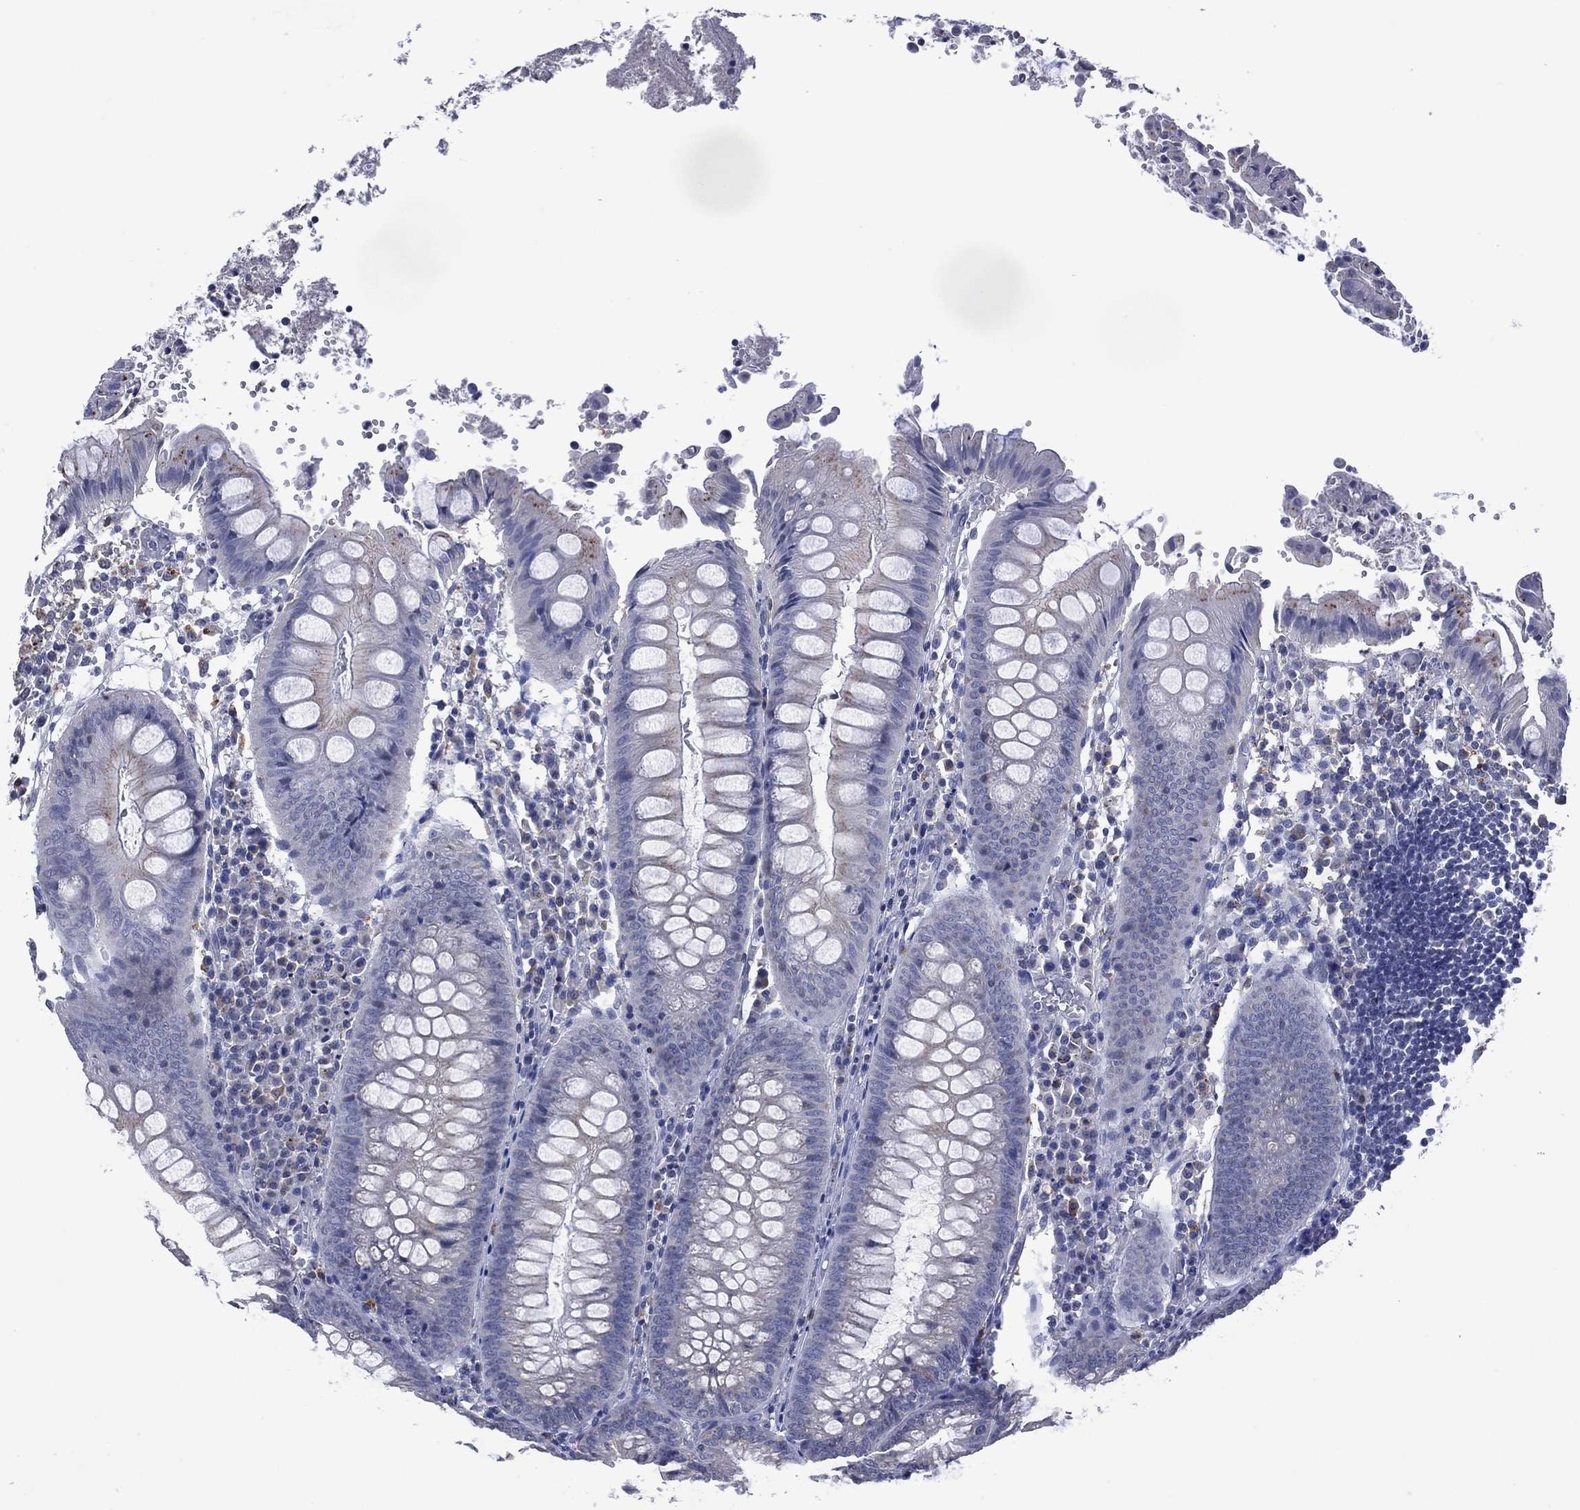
{"staining": {"intensity": "negative", "quantity": "none", "location": "none"}, "tissue": "appendix", "cell_type": "Glandular cells", "image_type": "normal", "snomed": [{"axis": "morphology", "description": "Normal tissue, NOS"}, {"axis": "morphology", "description": "Inflammation, NOS"}, {"axis": "topography", "description": "Appendix"}], "caption": "Photomicrograph shows no significant protein positivity in glandular cells of unremarkable appendix. (DAB immunohistochemistry (IHC) visualized using brightfield microscopy, high magnification).", "gene": "ASB10", "patient": {"sex": "male", "age": 16}}